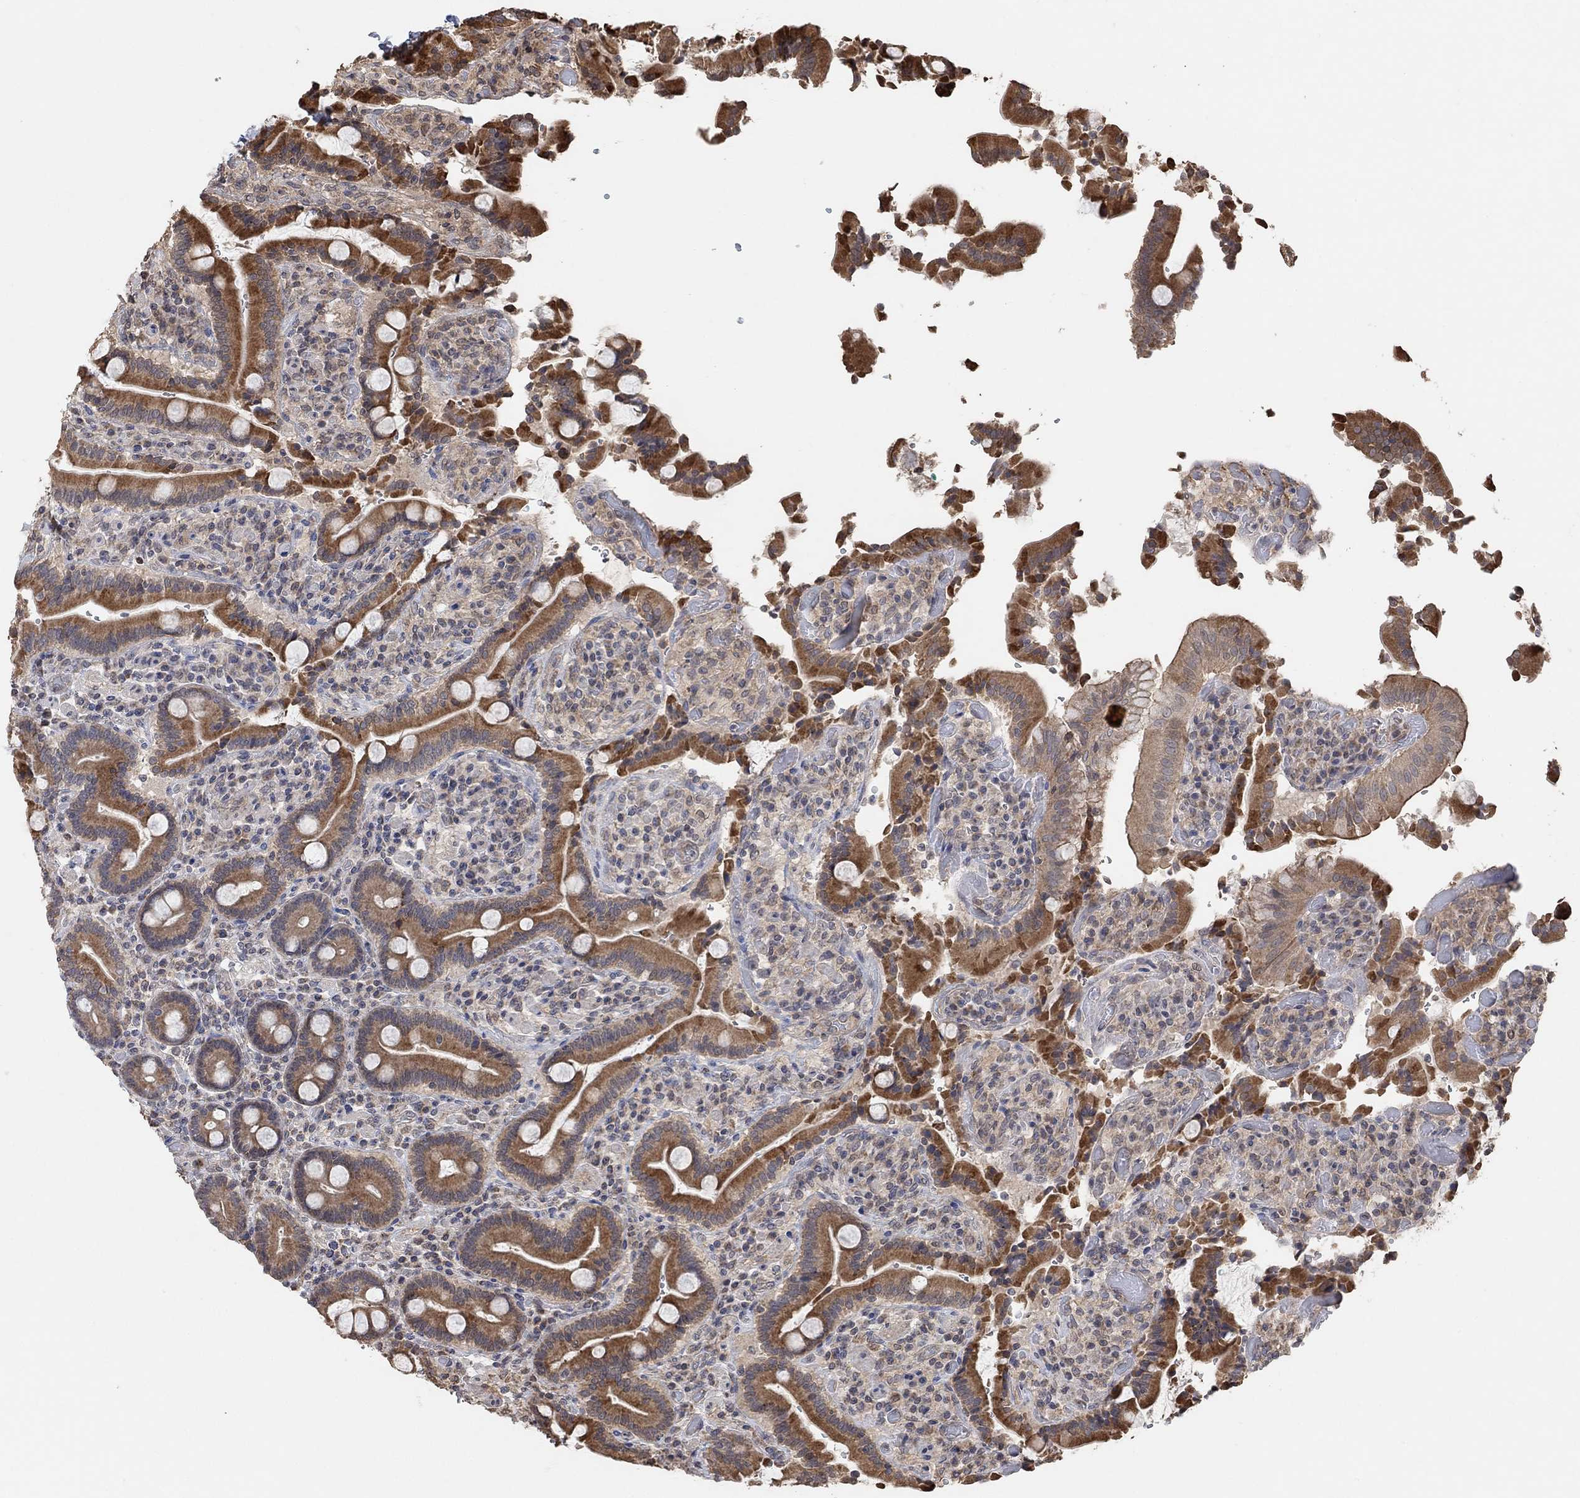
{"staining": {"intensity": "strong", "quantity": "25%-75%", "location": "cytoplasmic/membranous"}, "tissue": "duodenum", "cell_type": "Glandular cells", "image_type": "normal", "snomed": [{"axis": "morphology", "description": "Normal tissue, NOS"}, {"axis": "topography", "description": "Duodenum"}], "caption": "Immunohistochemistry (DAB) staining of normal duodenum reveals strong cytoplasmic/membranous protein staining in approximately 25%-75% of glandular cells.", "gene": "UNC5B", "patient": {"sex": "female", "age": 62}}